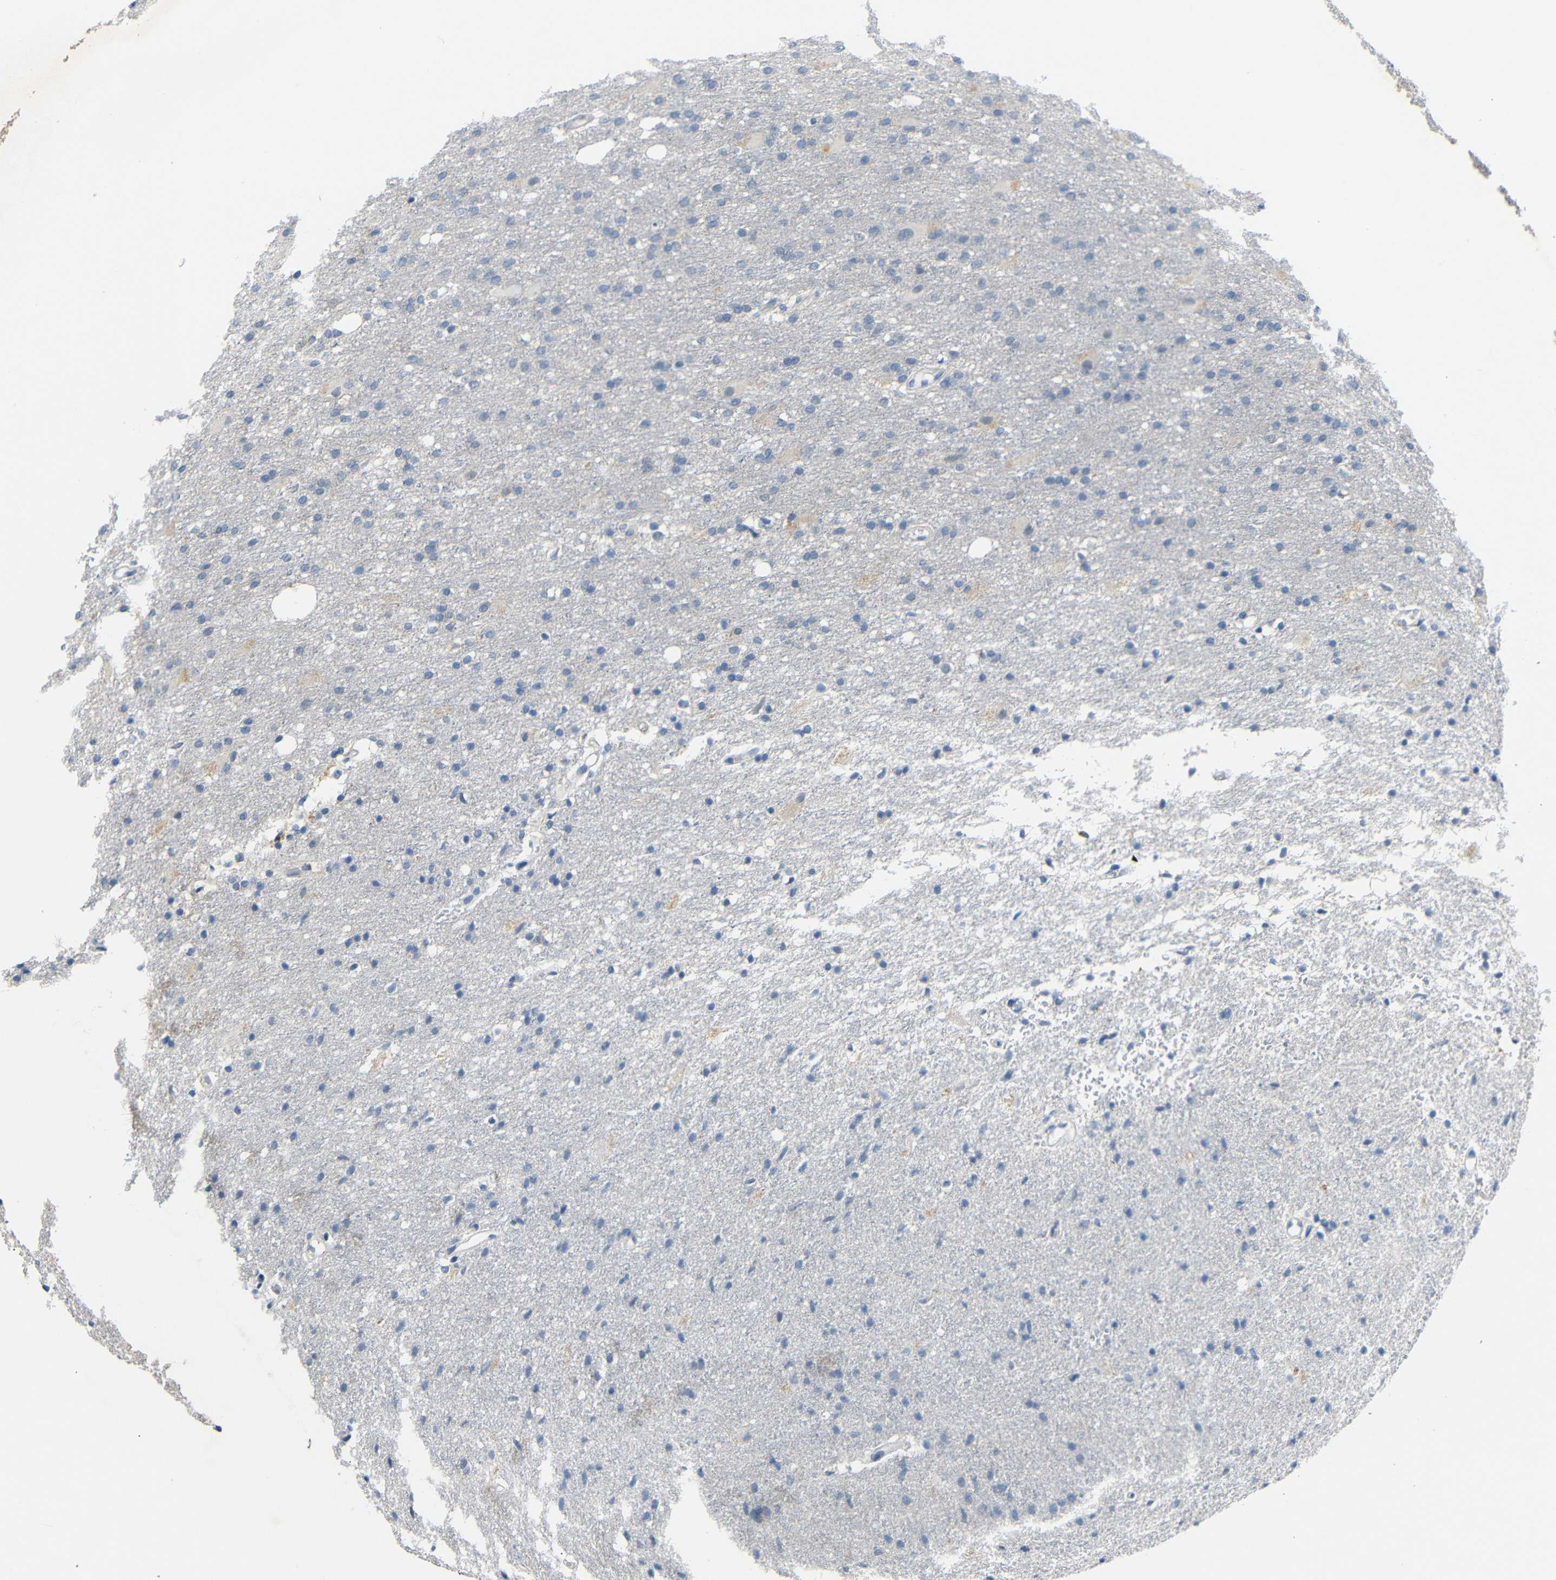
{"staining": {"intensity": "negative", "quantity": "none", "location": "none"}, "tissue": "glioma", "cell_type": "Tumor cells", "image_type": "cancer", "snomed": [{"axis": "morphology", "description": "Normal tissue, NOS"}, {"axis": "morphology", "description": "Glioma, malignant, High grade"}, {"axis": "topography", "description": "Cerebral cortex"}], "caption": "This is an immunohistochemistry (IHC) micrograph of human glioma. There is no positivity in tumor cells.", "gene": "GPR158", "patient": {"sex": "male", "age": 77}}